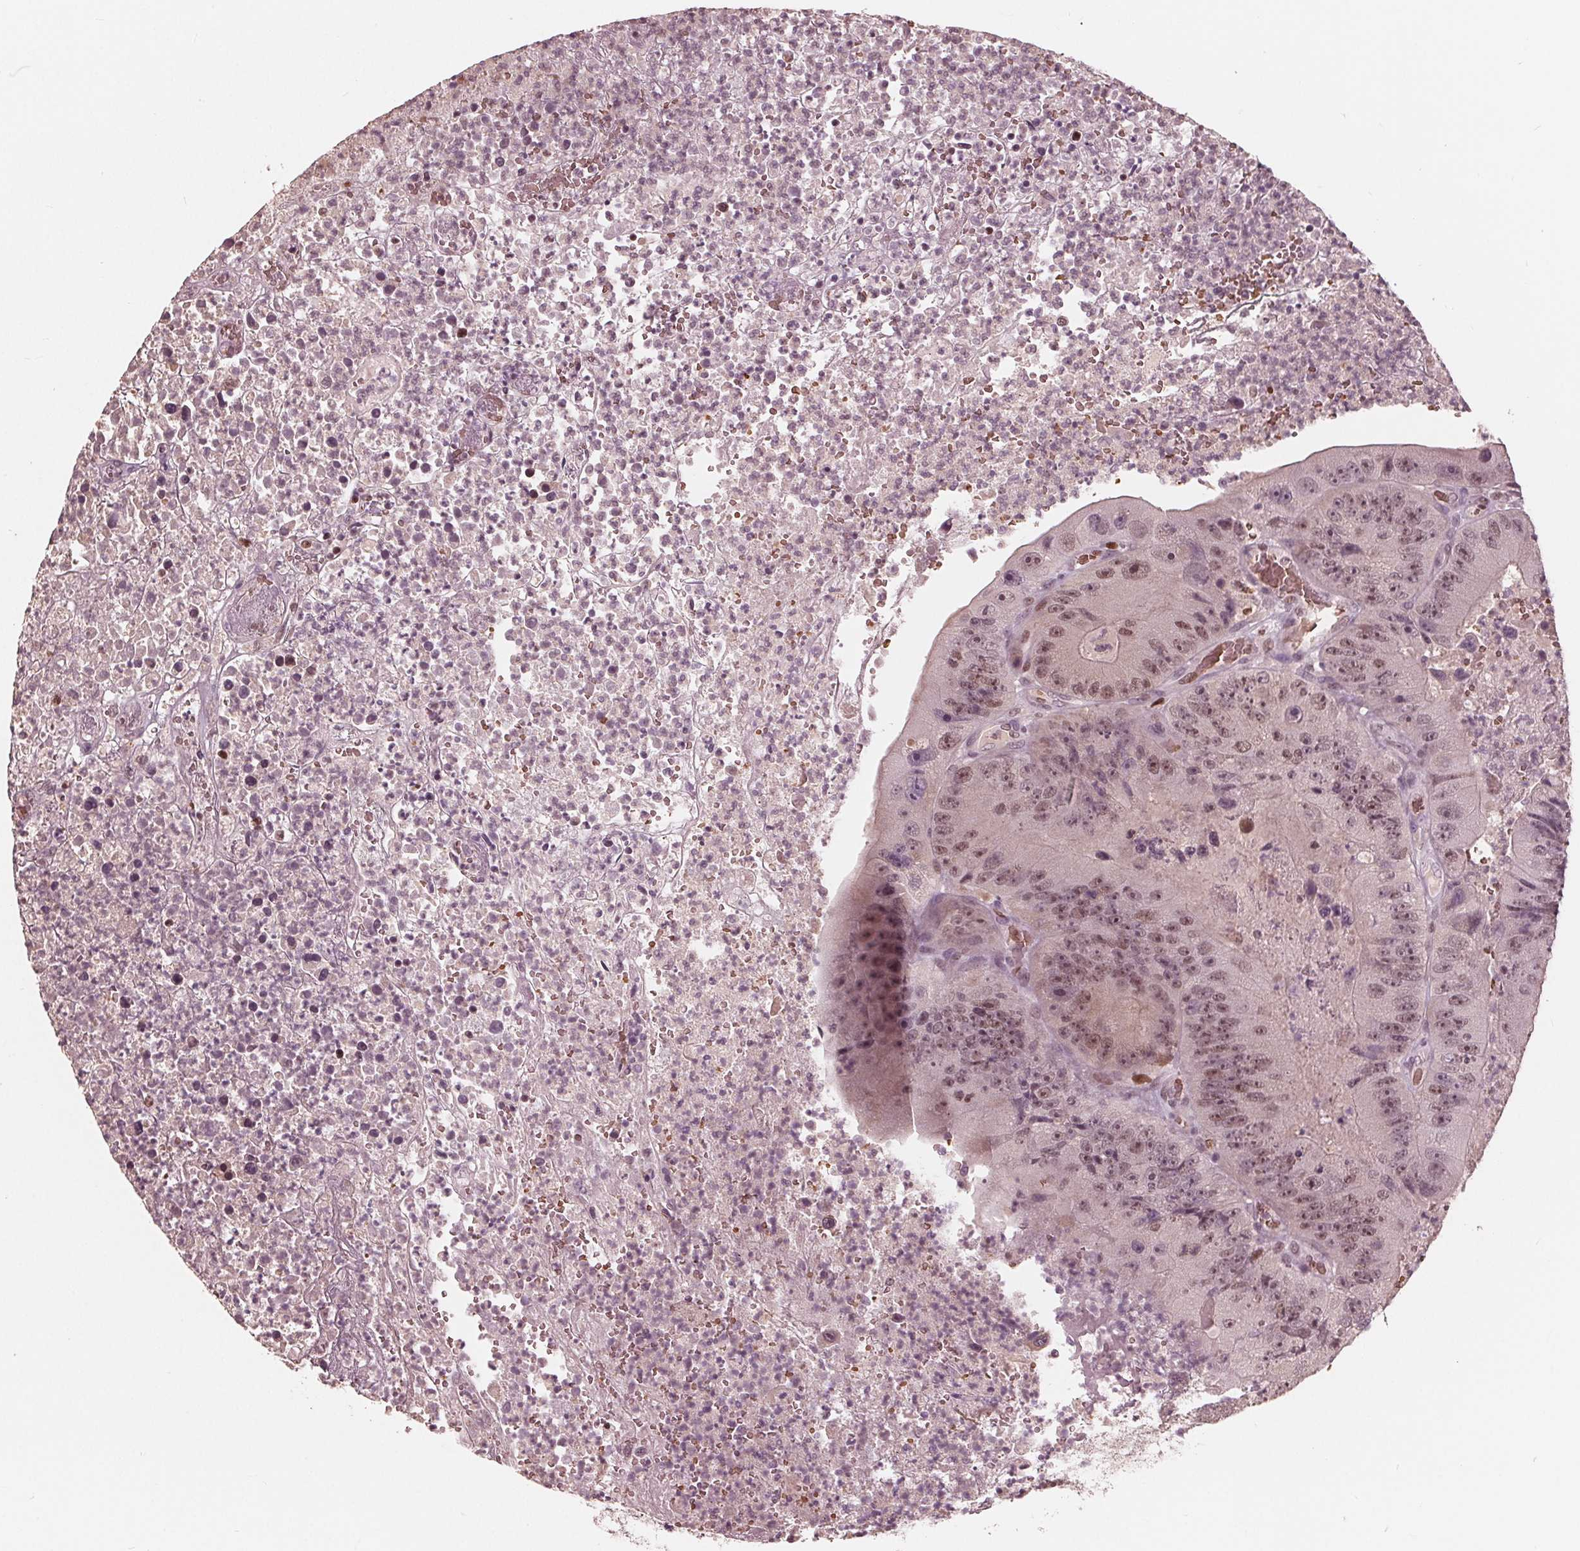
{"staining": {"intensity": "weak", "quantity": "25%-75%", "location": "nuclear"}, "tissue": "colorectal cancer", "cell_type": "Tumor cells", "image_type": "cancer", "snomed": [{"axis": "morphology", "description": "Adenocarcinoma, NOS"}, {"axis": "topography", "description": "Colon"}], "caption": "Colorectal adenocarcinoma tissue exhibits weak nuclear staining in about 25%-75% of tumor cells (Brightfield microscopy of DAB IHC at high magnification).", "gene": "HIRIP3", "patient": {"sex": "female", "age": 86}}